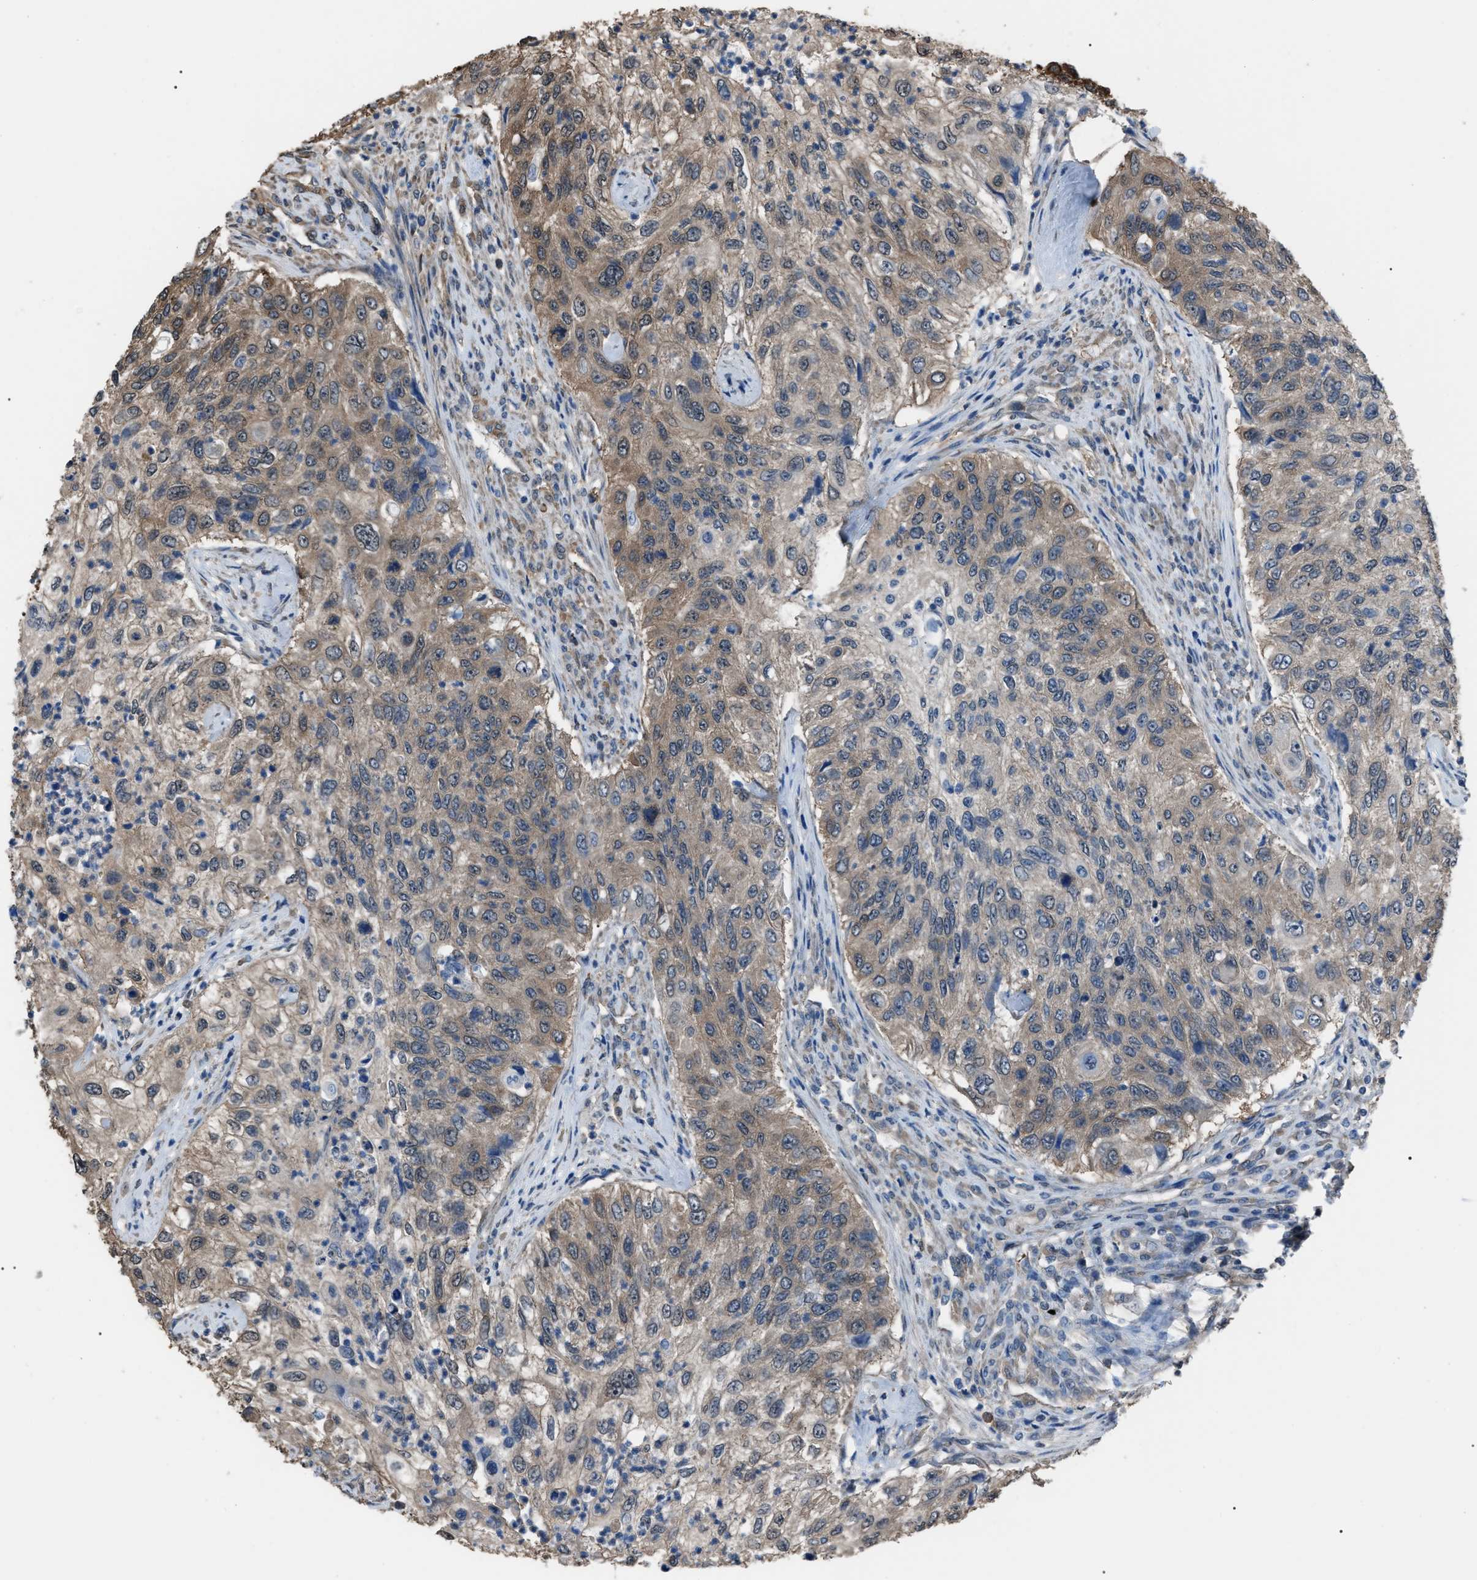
{"staining": {"intensity": "weak", "quantity": "25%-75%", "location": "cytoplasmic/membranous"}, "tissue": "urothelial cancer", "cell_type": "Tumor cells", "image_type": "cancer", "snomed": [{"axis": "morphology", "description": "Urothelial carcinoma, High grade"}, {"axis": "topography", "description": "Urinary bladder"}], "caption": "Protein staining of urothelial cancer tissue shows weak cytoplasmic/membranous positivity in about 25%-75% of tumor cells.", "gene": "PDCD5", "patient": {"sex": "female", "age": 60}}